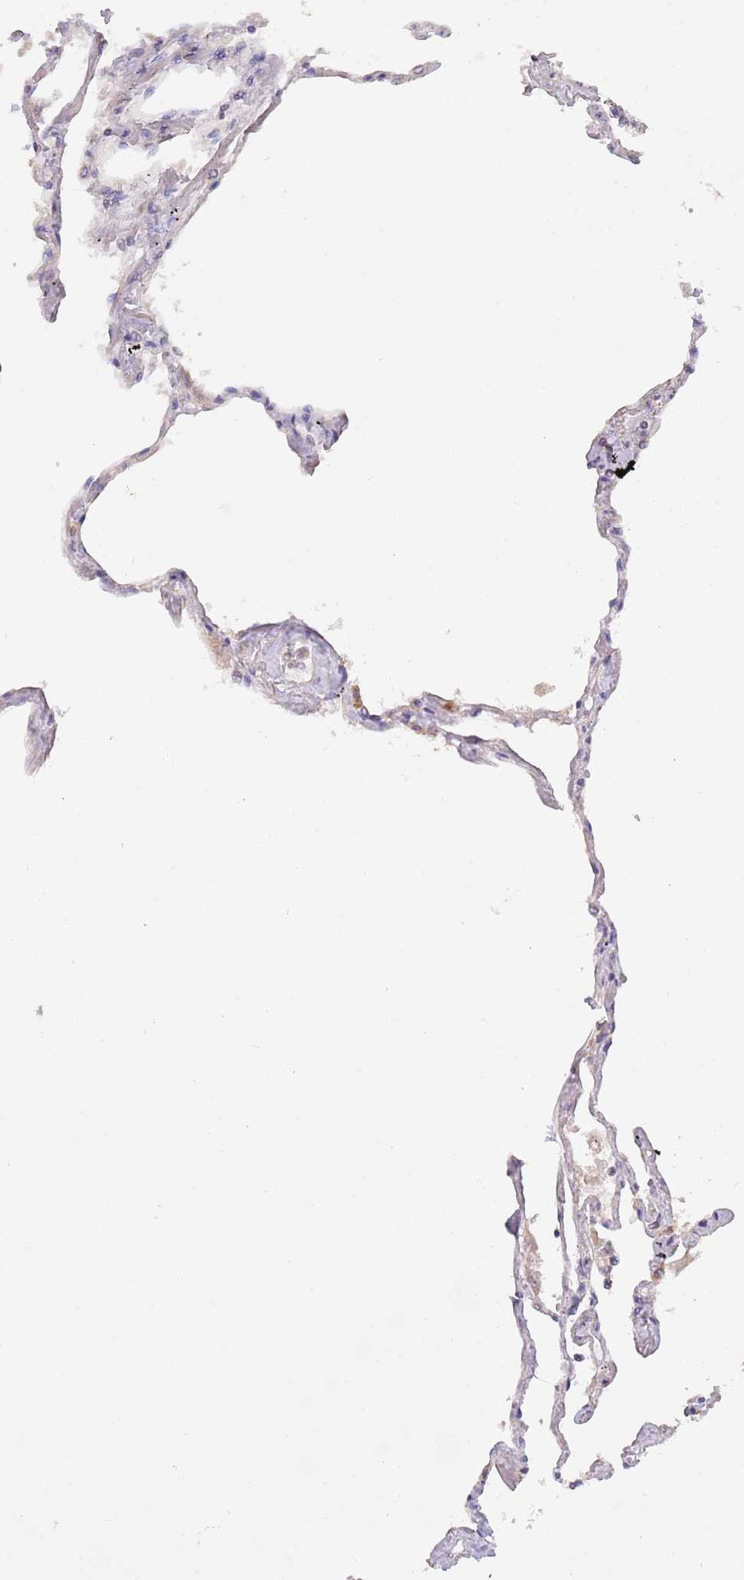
{"staining": {"intensity": "negative", "quantity": "none", "location": "none"}, "tissue": "lung", "cell_type": "Alveolar cells", "image_type": "normal", "snomed": [{"axis": "morphology", "description": "Normal tissue, NOS"}, {"axis": "topography", "description": "Lung"}], "caption": "High magnification brightfield microscopy of benign lung stained with DAB (3,3'-diaminobenzidine) (brown) and counterstained with hematoxylin (blue): alveolar cells show no significant positivity. Brightfield microscopy of immunohistochemistry (IHC) stained with DAB (brown) and hematoxylin (blue), captured at high magnification.", "gene": "TIMM13", "patient": {"sex": "female", "age": 67}}